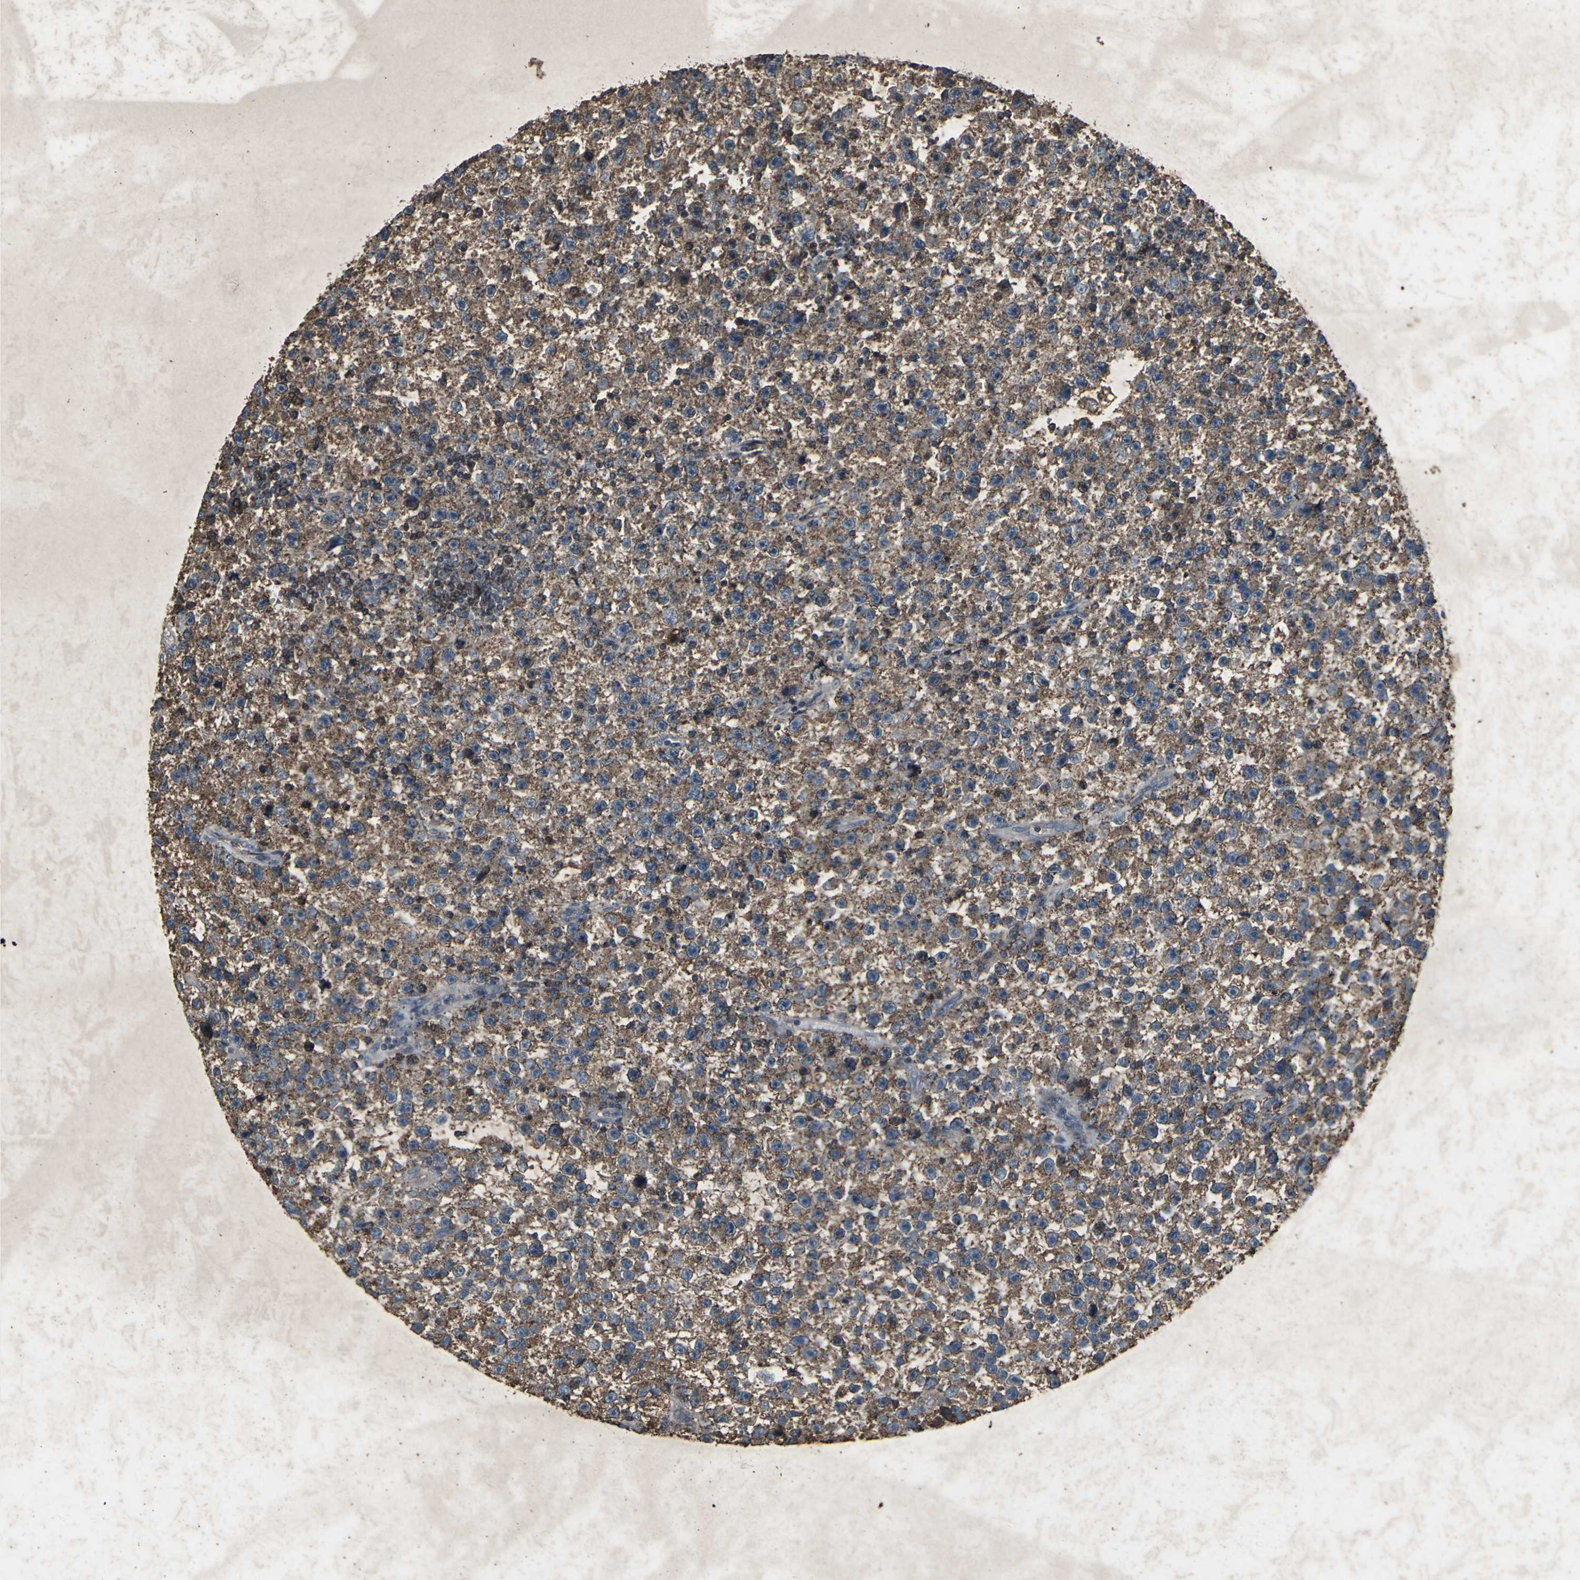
{"staining": {"intensity": "strong", "quantity": ">75%", "location": "cytoplasmic/membranous"}, "tissue": "testis cancer", "cell_type": "Tumor cells", "image_type": "cancer", "snomed": [{"axis": "morphology", "description": "Seminoma, NOS"}, {"axis": "topography", "description": "Testis"}], "caption": "Testis cancer stained for a protein shows strong cytoplasmic/membranous positivity in tumor cells.", "gene": "CCR9", "patient": {"sex": "male", "age": 33}}